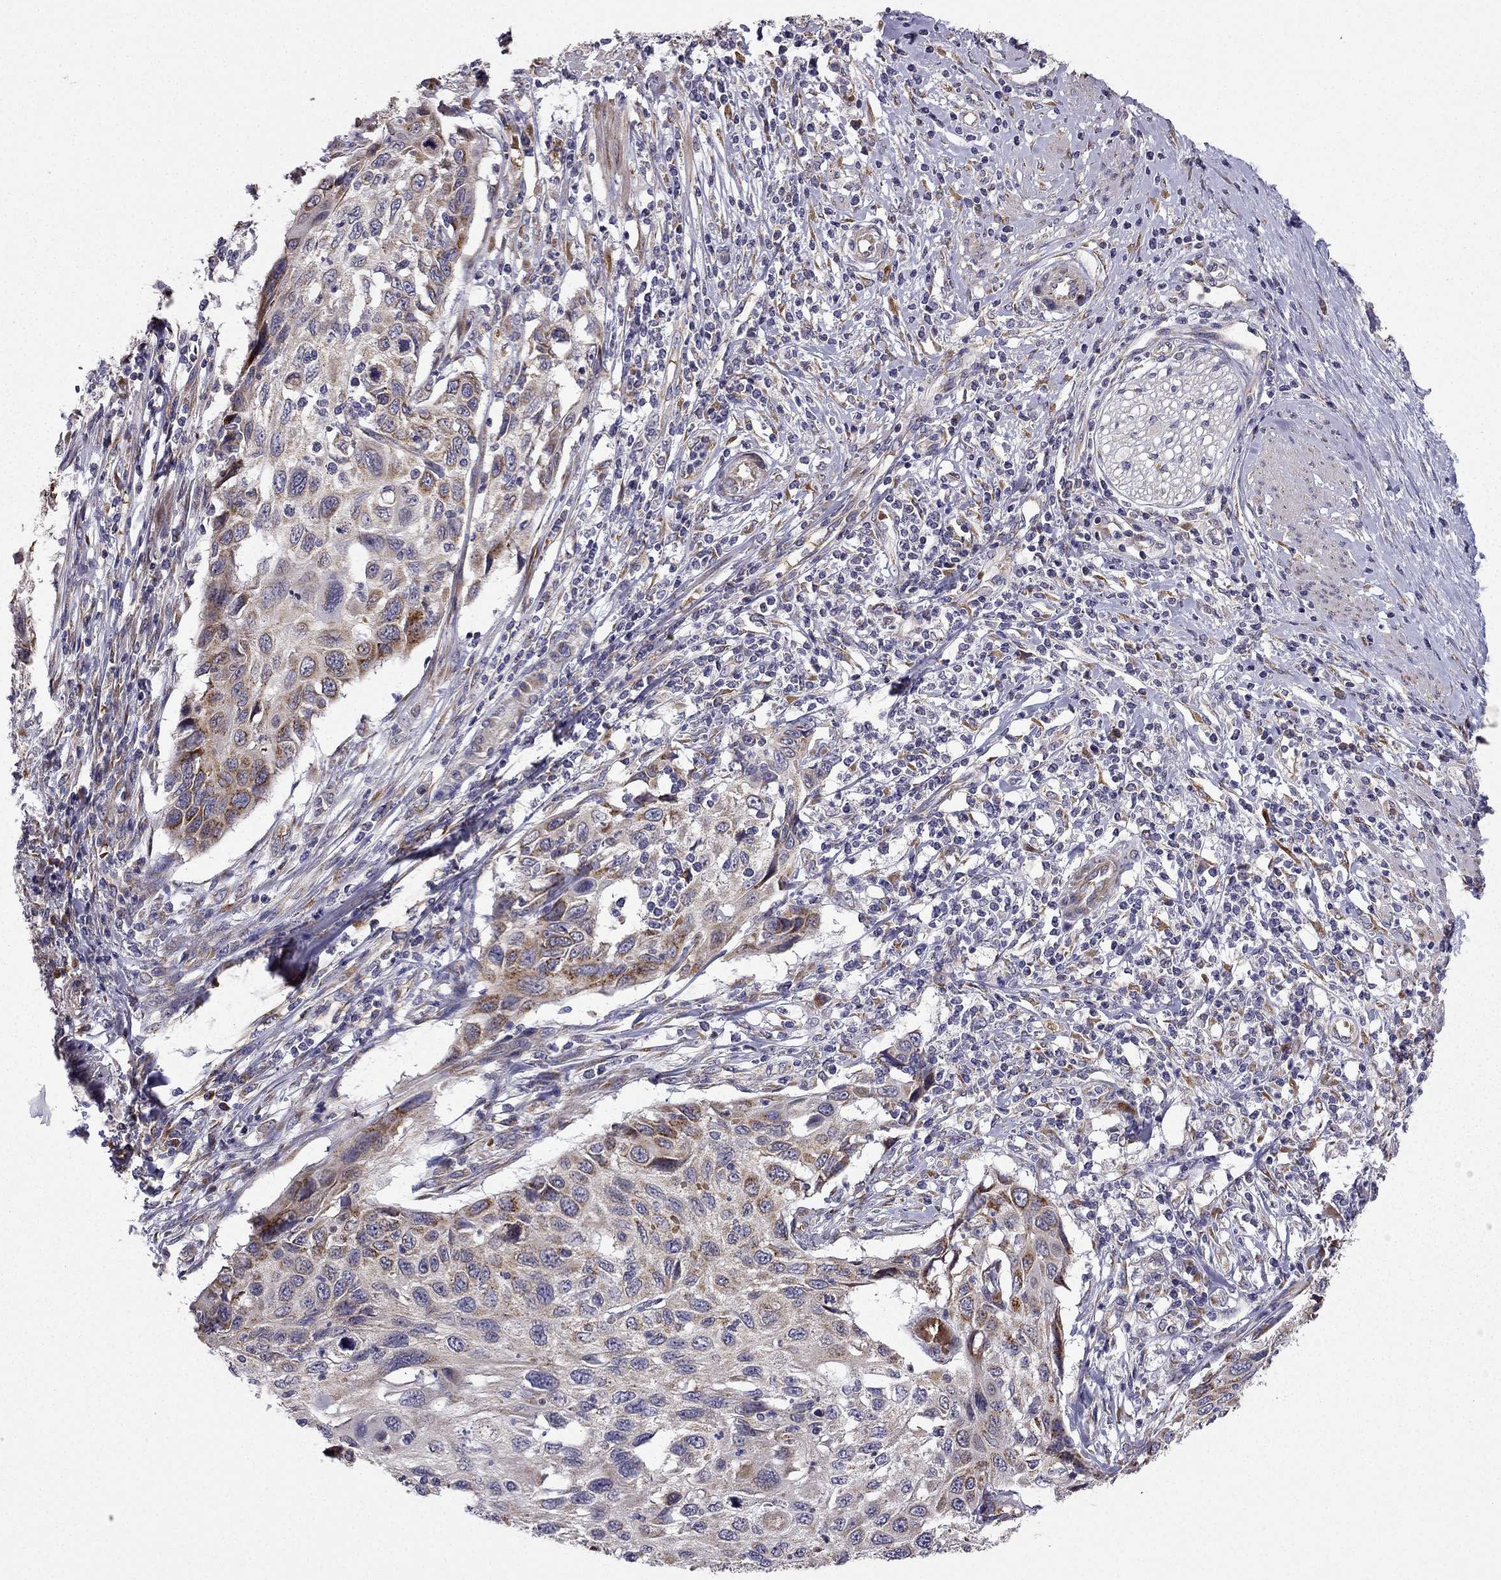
{"staining": {"intensity": "moderate", "quantity": "<25%", "location": "cytoplasmic/membranous"}, "tissue": "cervical cancer", "cell_type": "Tumor cells", "image_type": "cancer", "snomed": [{"axis": "morphology", "description": "Squamous cell carcinoma, NOS"}, {"axis": "topography", "description": "Cervix"}], "caption": "Cervical cancer stained with a protein marker shows moderate staining in tumor cells.", "gene": "B4GALT7", "patient": {"sex": "female", "age": 70}}